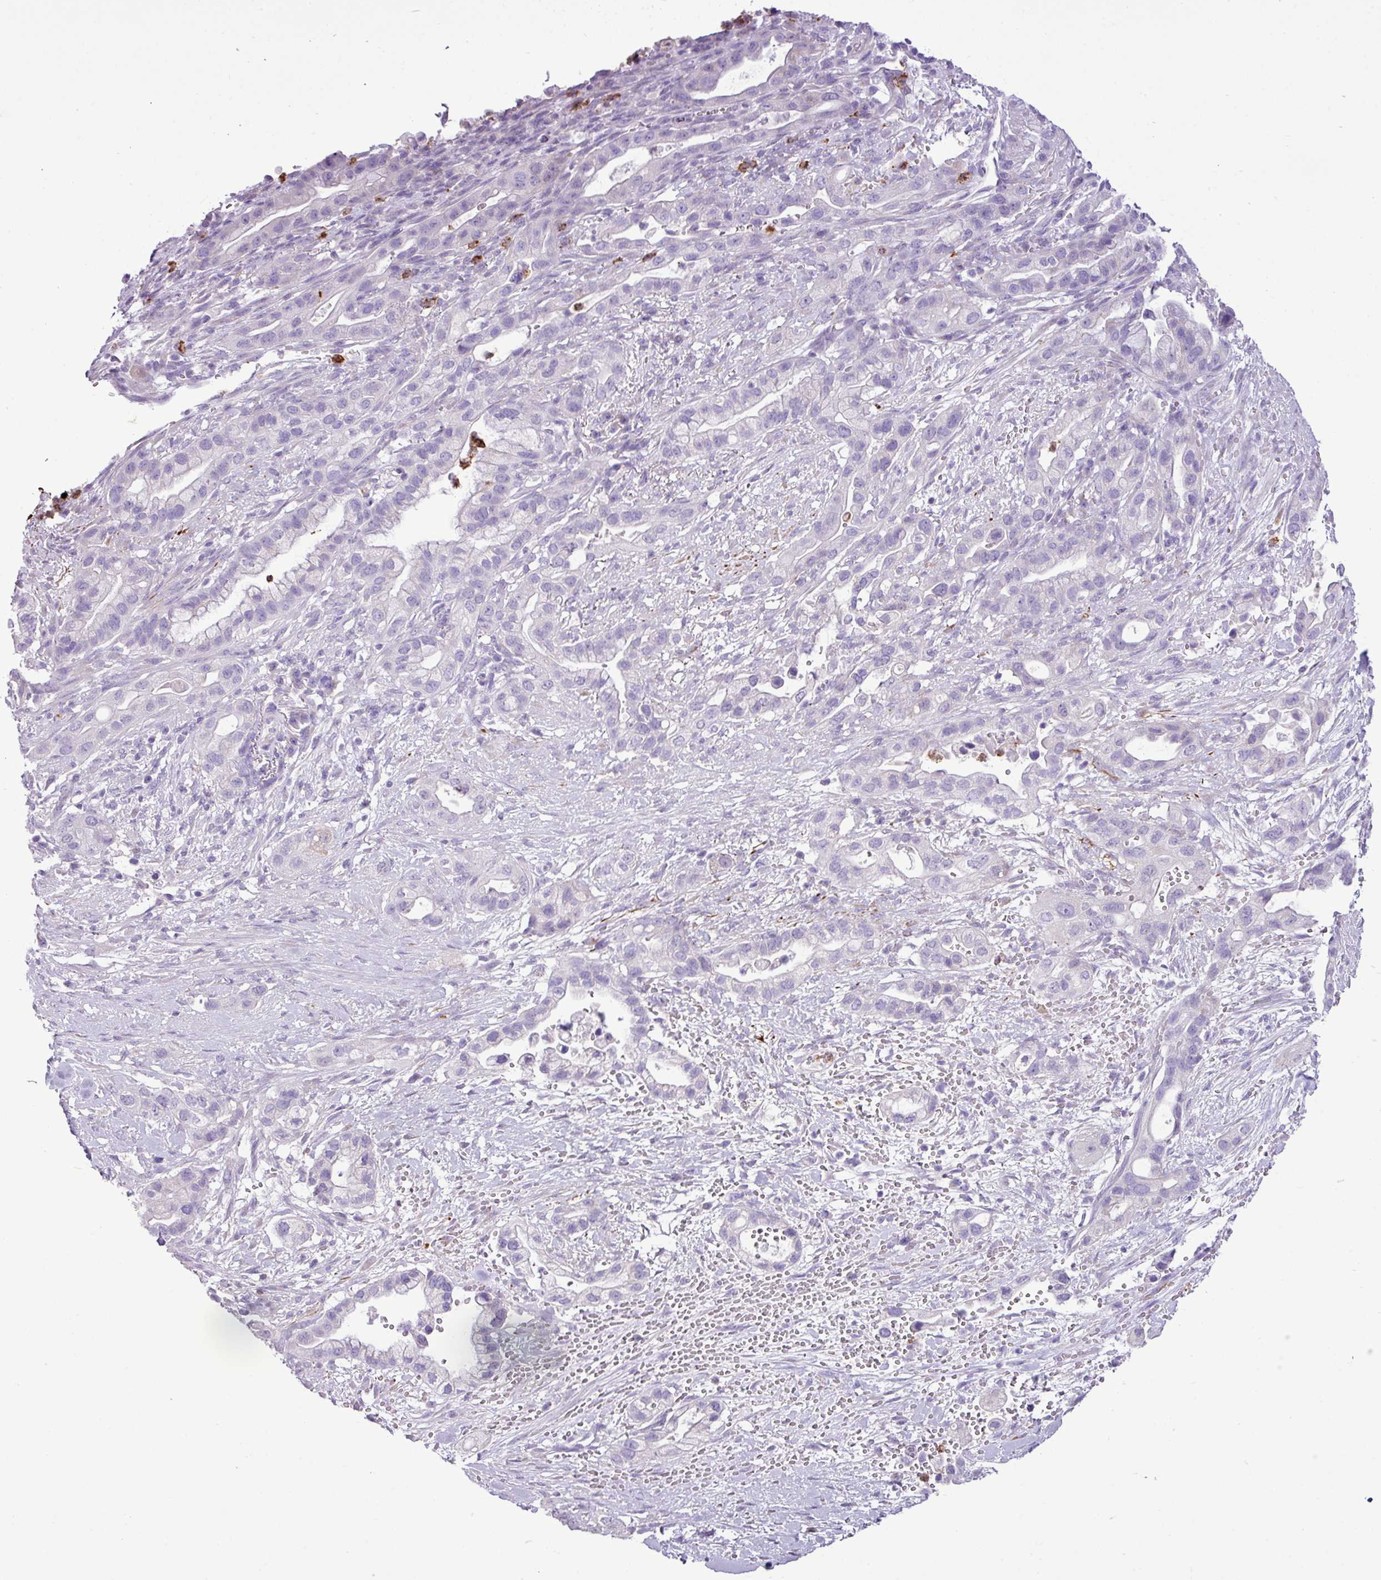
{"staining": {"intensity": "negative", "quantity": "none", "location": "none"}, "tissue": "pancreatic cancer", "cell_type": "Tumor cells", "image_type": "cancer", "snomed": [{"axis": "morphology", "description": "Adenocarcinoma, NOS"}, {"axis": "topography", "description": "Pancreas"}], "caption": "Micrograph shows no protein expression in tumor cells of pancreatic cancer tissue.", "gene": "ZSCAN5A", "patient": {"sex": "male", "age": 44}}